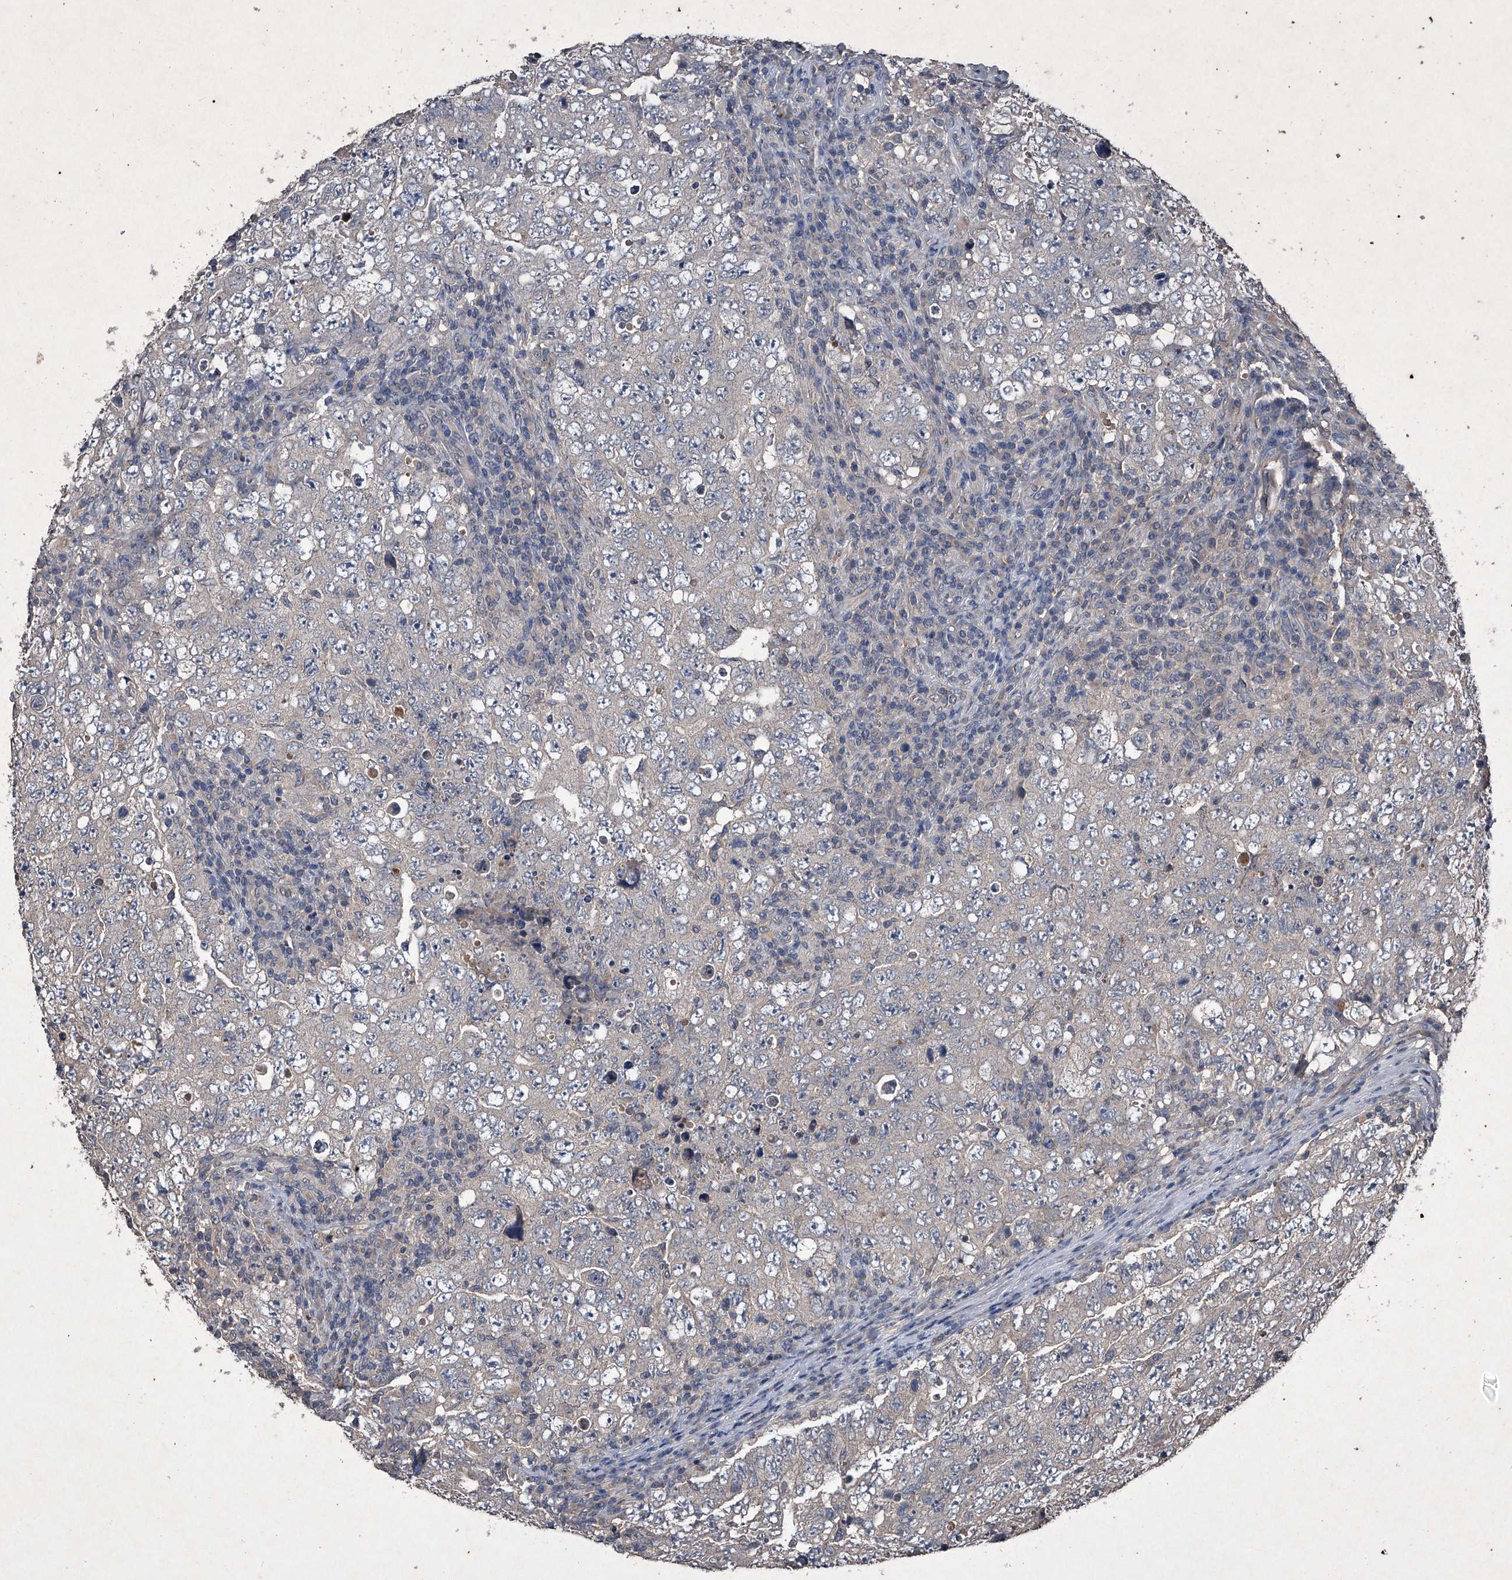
{"staining": {"intensity": "negative", "quantity": "none", "location": "none"}, "tissue": "testis cancer", "cell_type": "Tumor cells", "image_type": "cancer", "snomed": [{"axis": "morphology", "description": "Carcinoma, Embryonal, NOS"}, {"axis": "topography", "description": "Testis"}], "caption": "DAB (3,3'-diaminobenzidine) immunohistochemical staining of human testis cancer (embryonal carcinoma) displays no significant staining in tumor cells.", "gene": "MAPKAP1", "patient": {"sex": "male", "age": 26}}